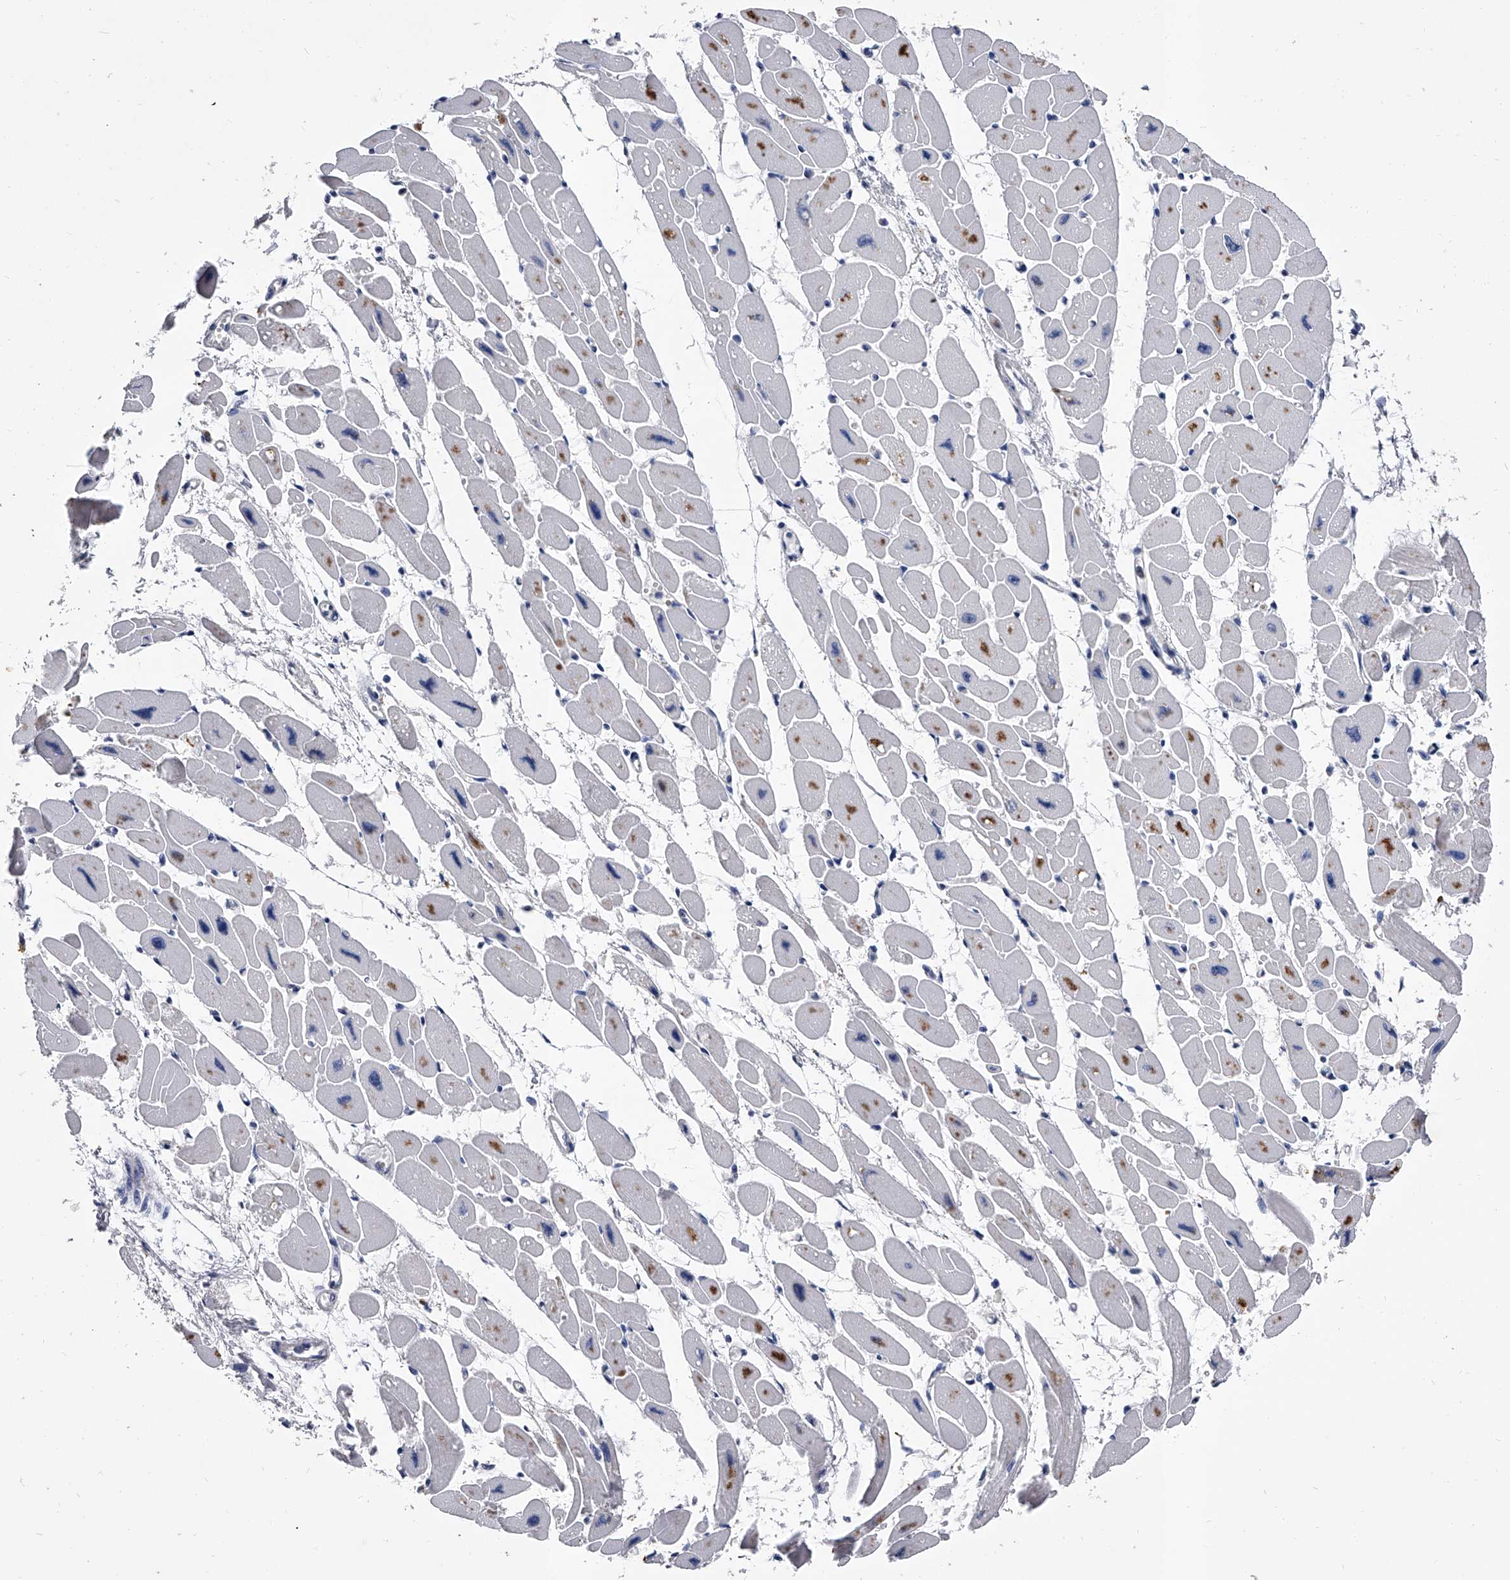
{"staining": {"intensity": "moderate", "quantity": "<25%", "location": "cytoplasmic/membranous"}, "tissue": "heart muscle", "cell_type": "Cardiomyocytes", "image_type": "normal", "snomed": [{"axis": "morphology", "description": "Normal tissue, NOS"}, {"axis": "topography", "description": "Heart"}], "caption": "This histopathology image displays immunohistochemistry (IHC) staining of unremarkable human heart muscle, with low moderate cytoplasmic/membranous expression in about <25% of cardiomyocytes.", "gene": "EFCAB7", "patient": {"sex": "female", "age": 54}}